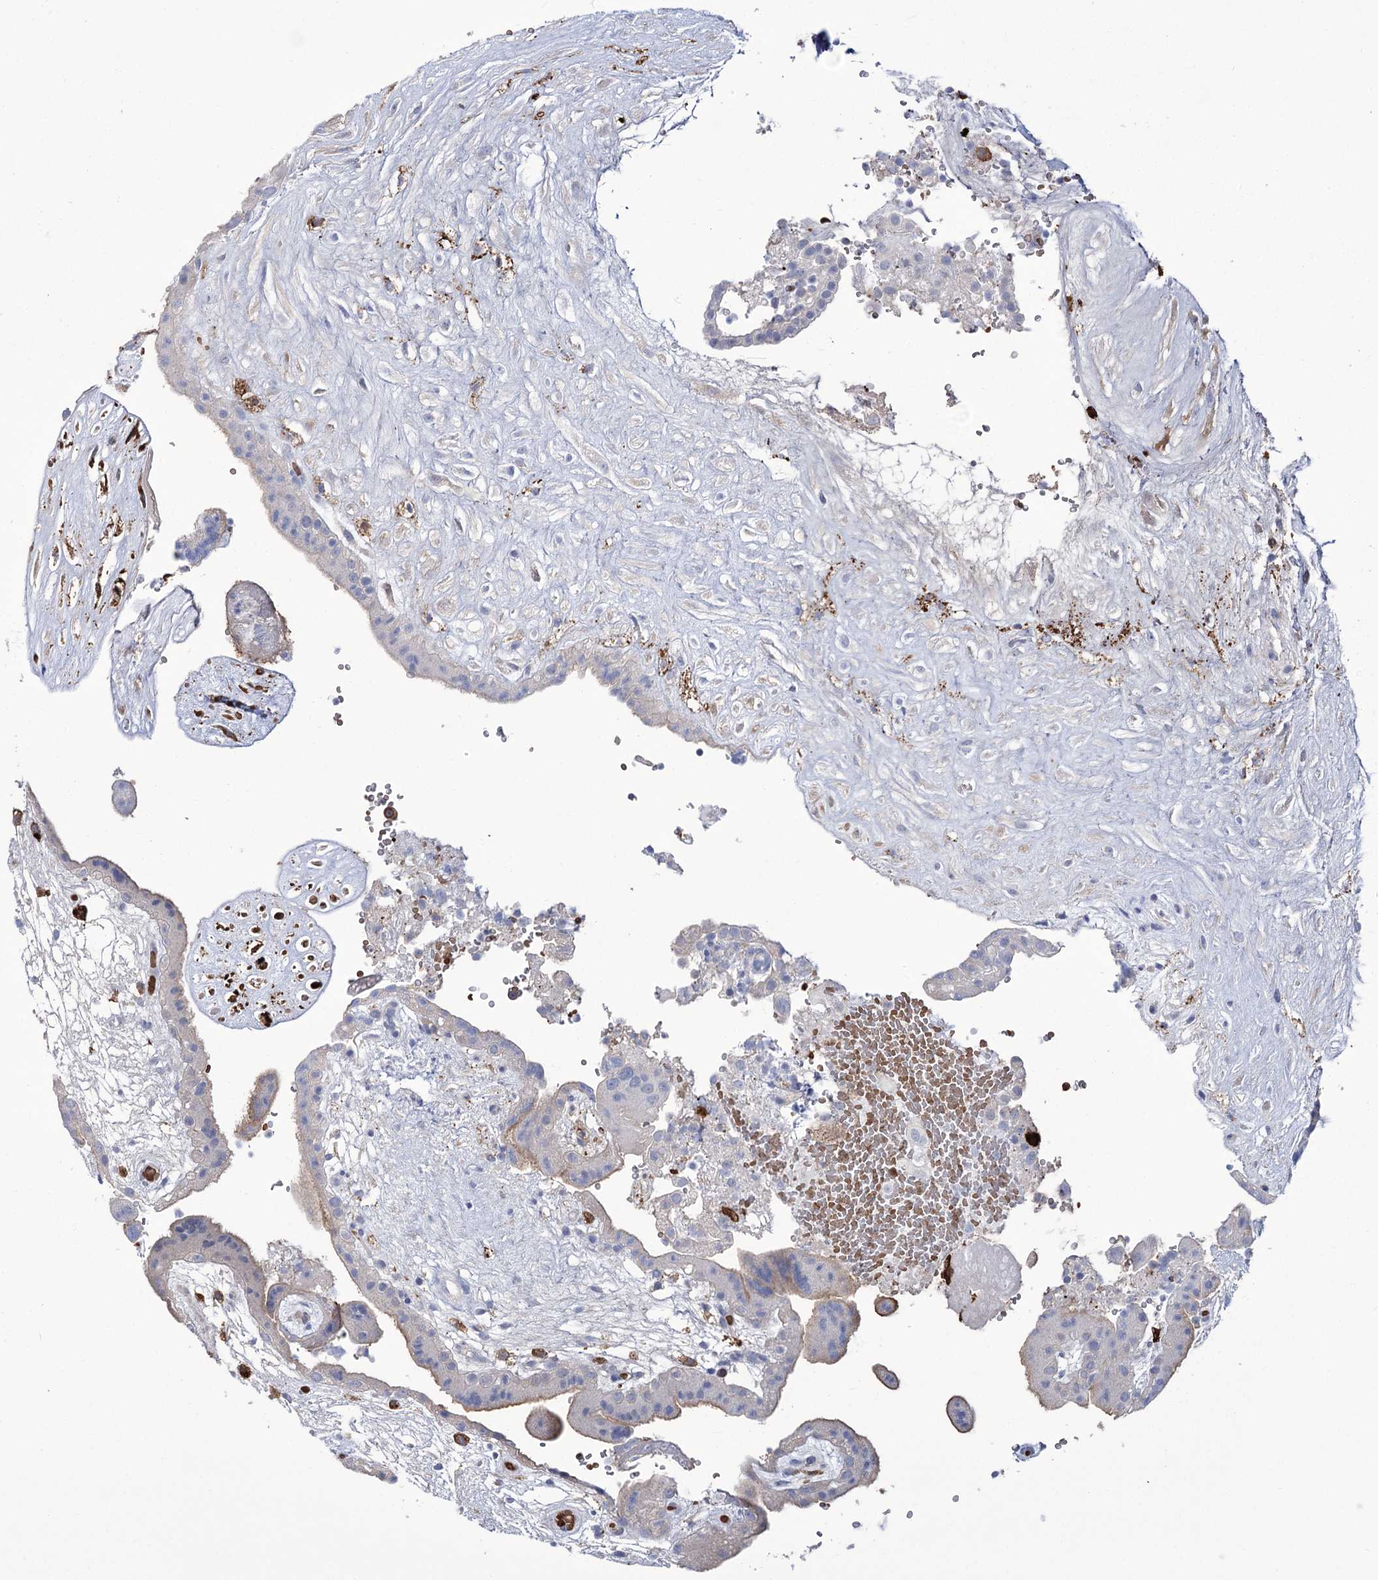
{"staining": {"intensity": "negative", "quantity": "none", "location": "none"}, "tissue": "placenta", "cell_type": "Decidual cells", "image_type": "normal", "snomed": [{"axis": "morphology", "description": "Normal tissue, NOS"}, {"axis": "topography", "description": "Placenta"}], "caption": "This is an immunohistochemistry histopathology image of unremarkable placenta. There is no expression in decidual cells.", "gene": "ZNF622", "patient": {"sex": "female", "age": 18}}